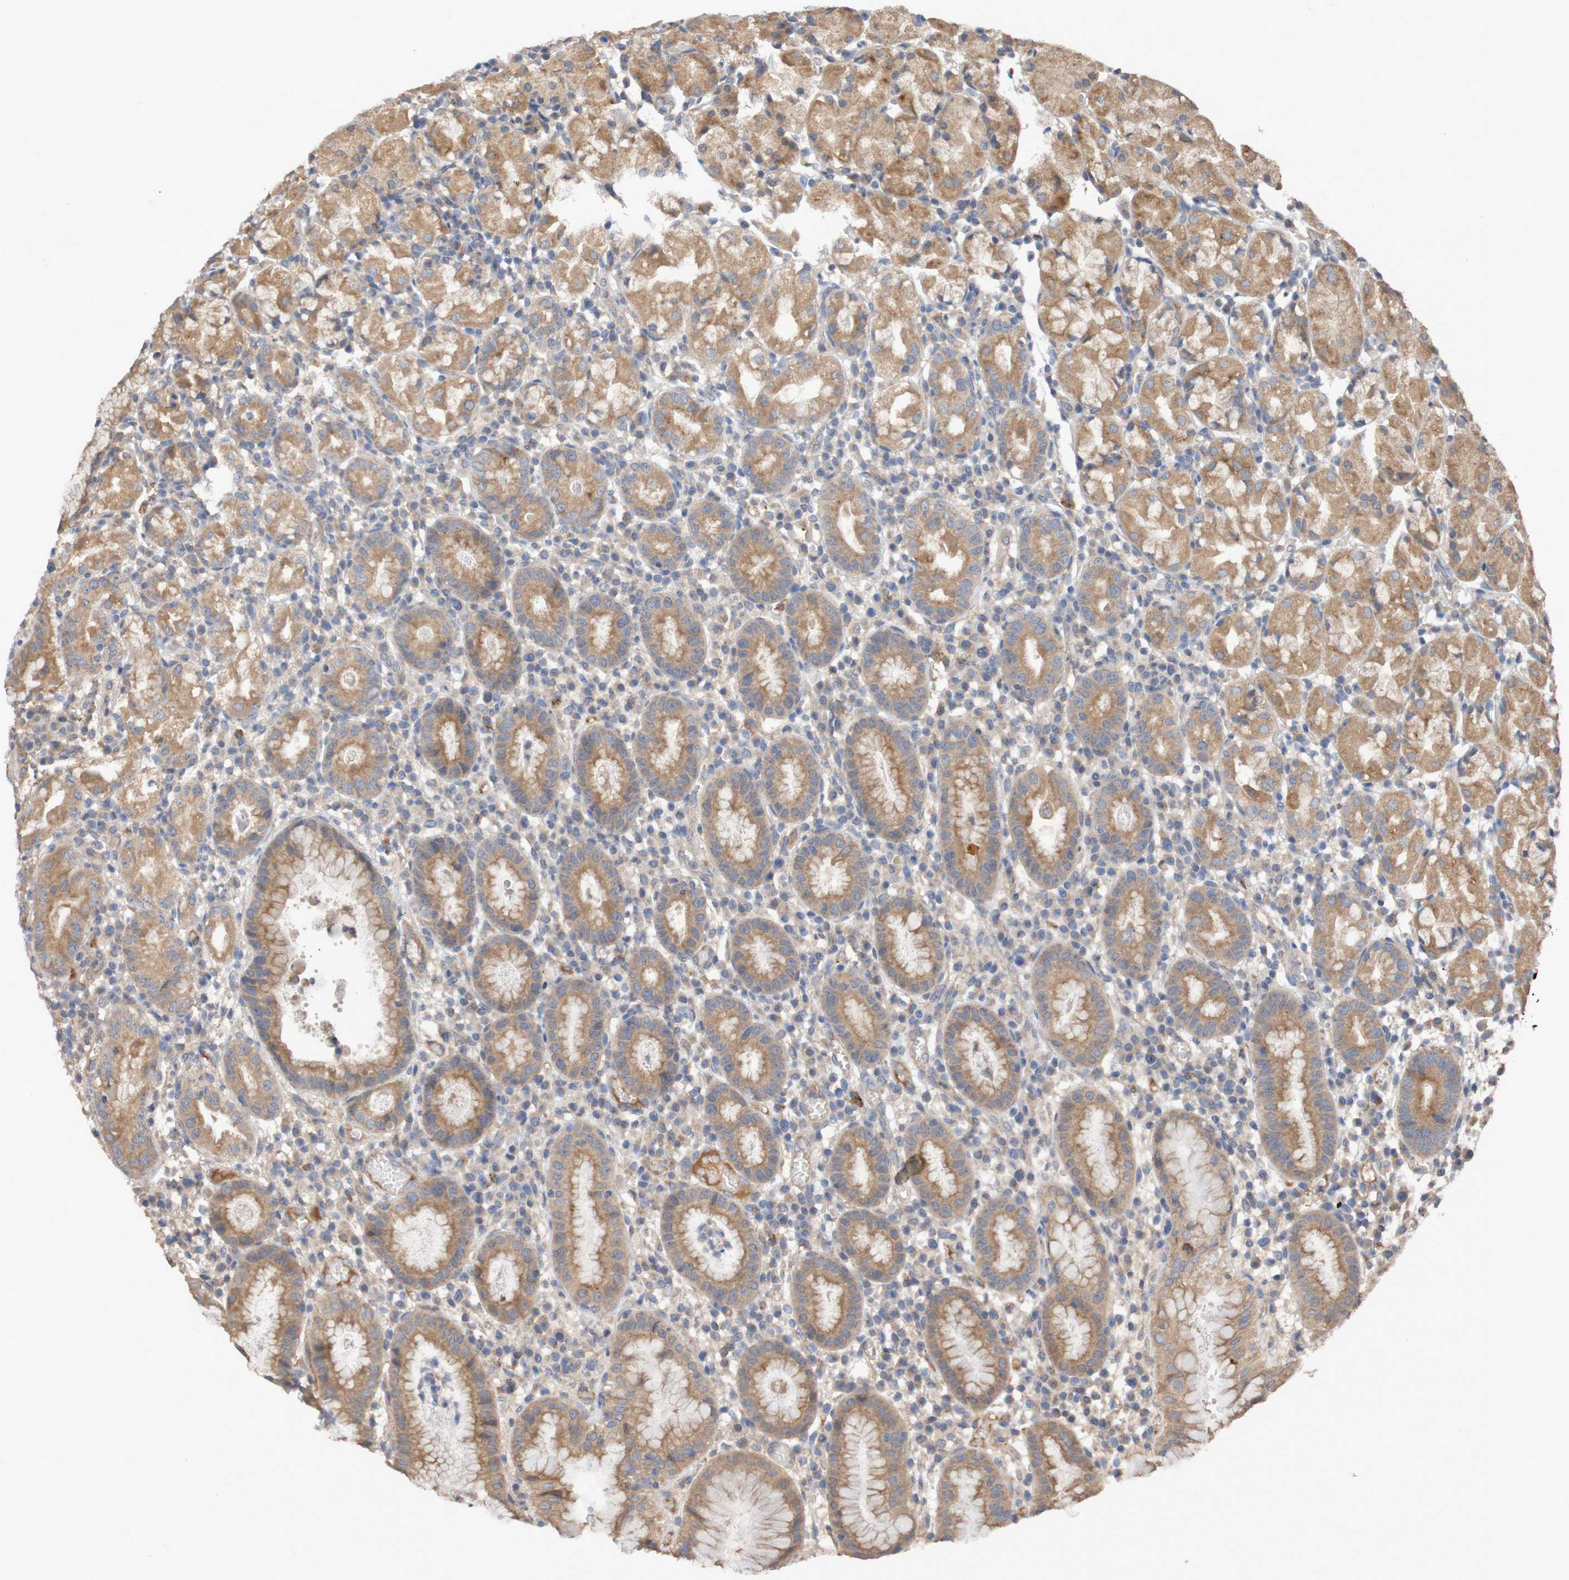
{"staining": {"intensity": "moderate", "quantity": ">75%", "location": "cytoplasmic/membranous"}, "tissue": "stomach", "cell_type": "Glandular cells", "image_type": "normal", "snomed": [{"axis": "morphology", "description": "Normal tissue, NOS"}, {"axis": "topography", "description": "Stomach"}, {"axis": "topography", "description": "Stomach, lower"}], "caption": "Stomach stained with a brown dye displays moderate cytoplasmic/membranous positive expression in about >75% of glandular cells.", "gene": "PHYH", "patient": {"sex": "female", "age": 75}}